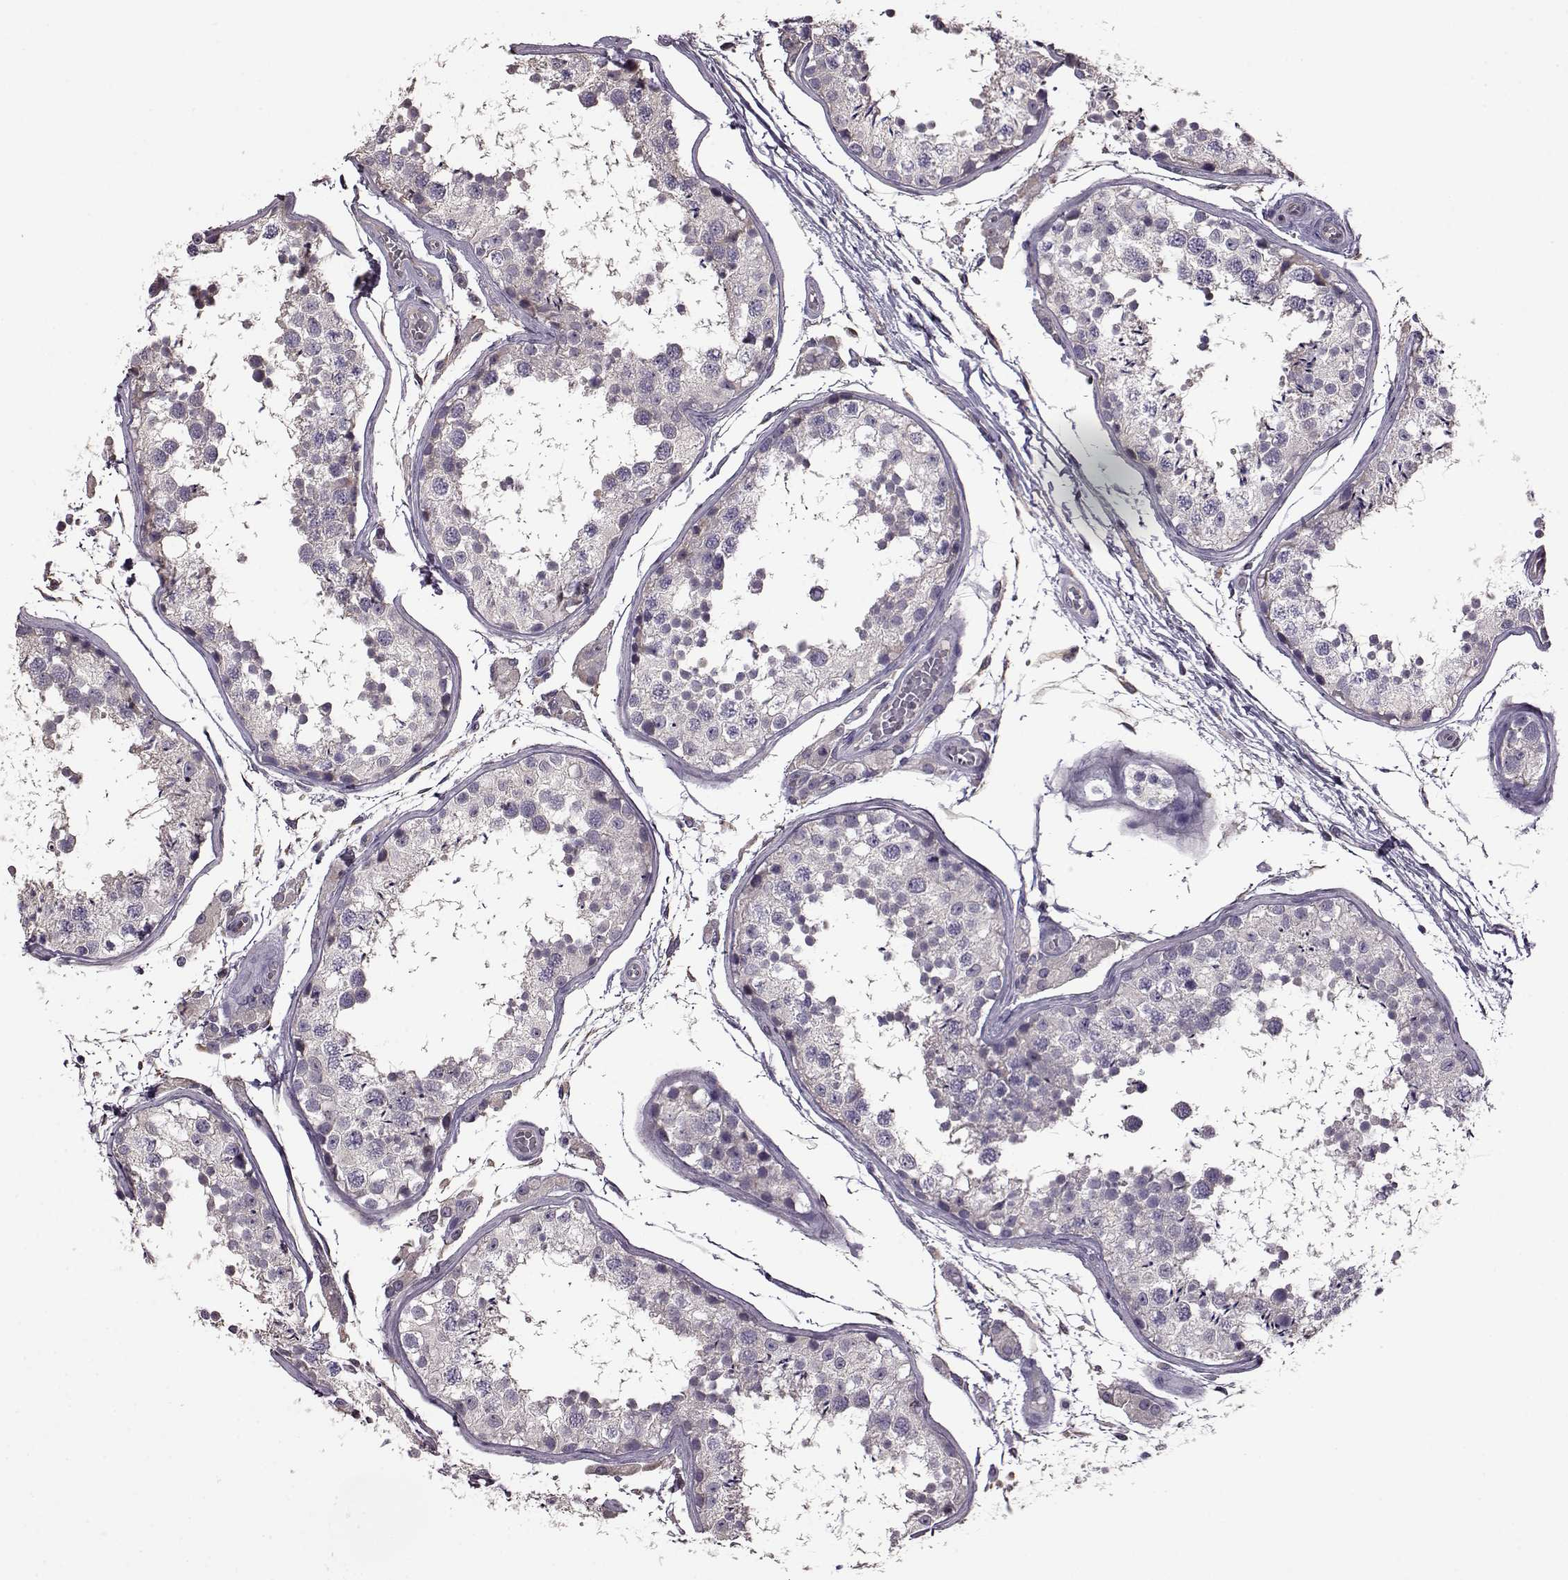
{"staining": {"intensity": "negative", "quantity": "none", "location": "none"}, "tissue": "testis", "cell_type": "Cells in seminiferous ducts", "image_type": "normal", "snomed": [{"axis": "morphology", "description": "Normal tissue, NOS"}, {"axis": "topography", "description": "Testis"}], "caption": "Immunohistochemistry of benign testis demonstrates no expression in cells in seminiferous ducts. The staining was performed using DAB (3,3'-diaminobenzidine) to visualize the protein expression in brown, while the nuclei were stained in blue with hematoxylin (Magnification: 20x).", "gene": "EDDM3B", "patient": {"sex": "male", "age": 29}}